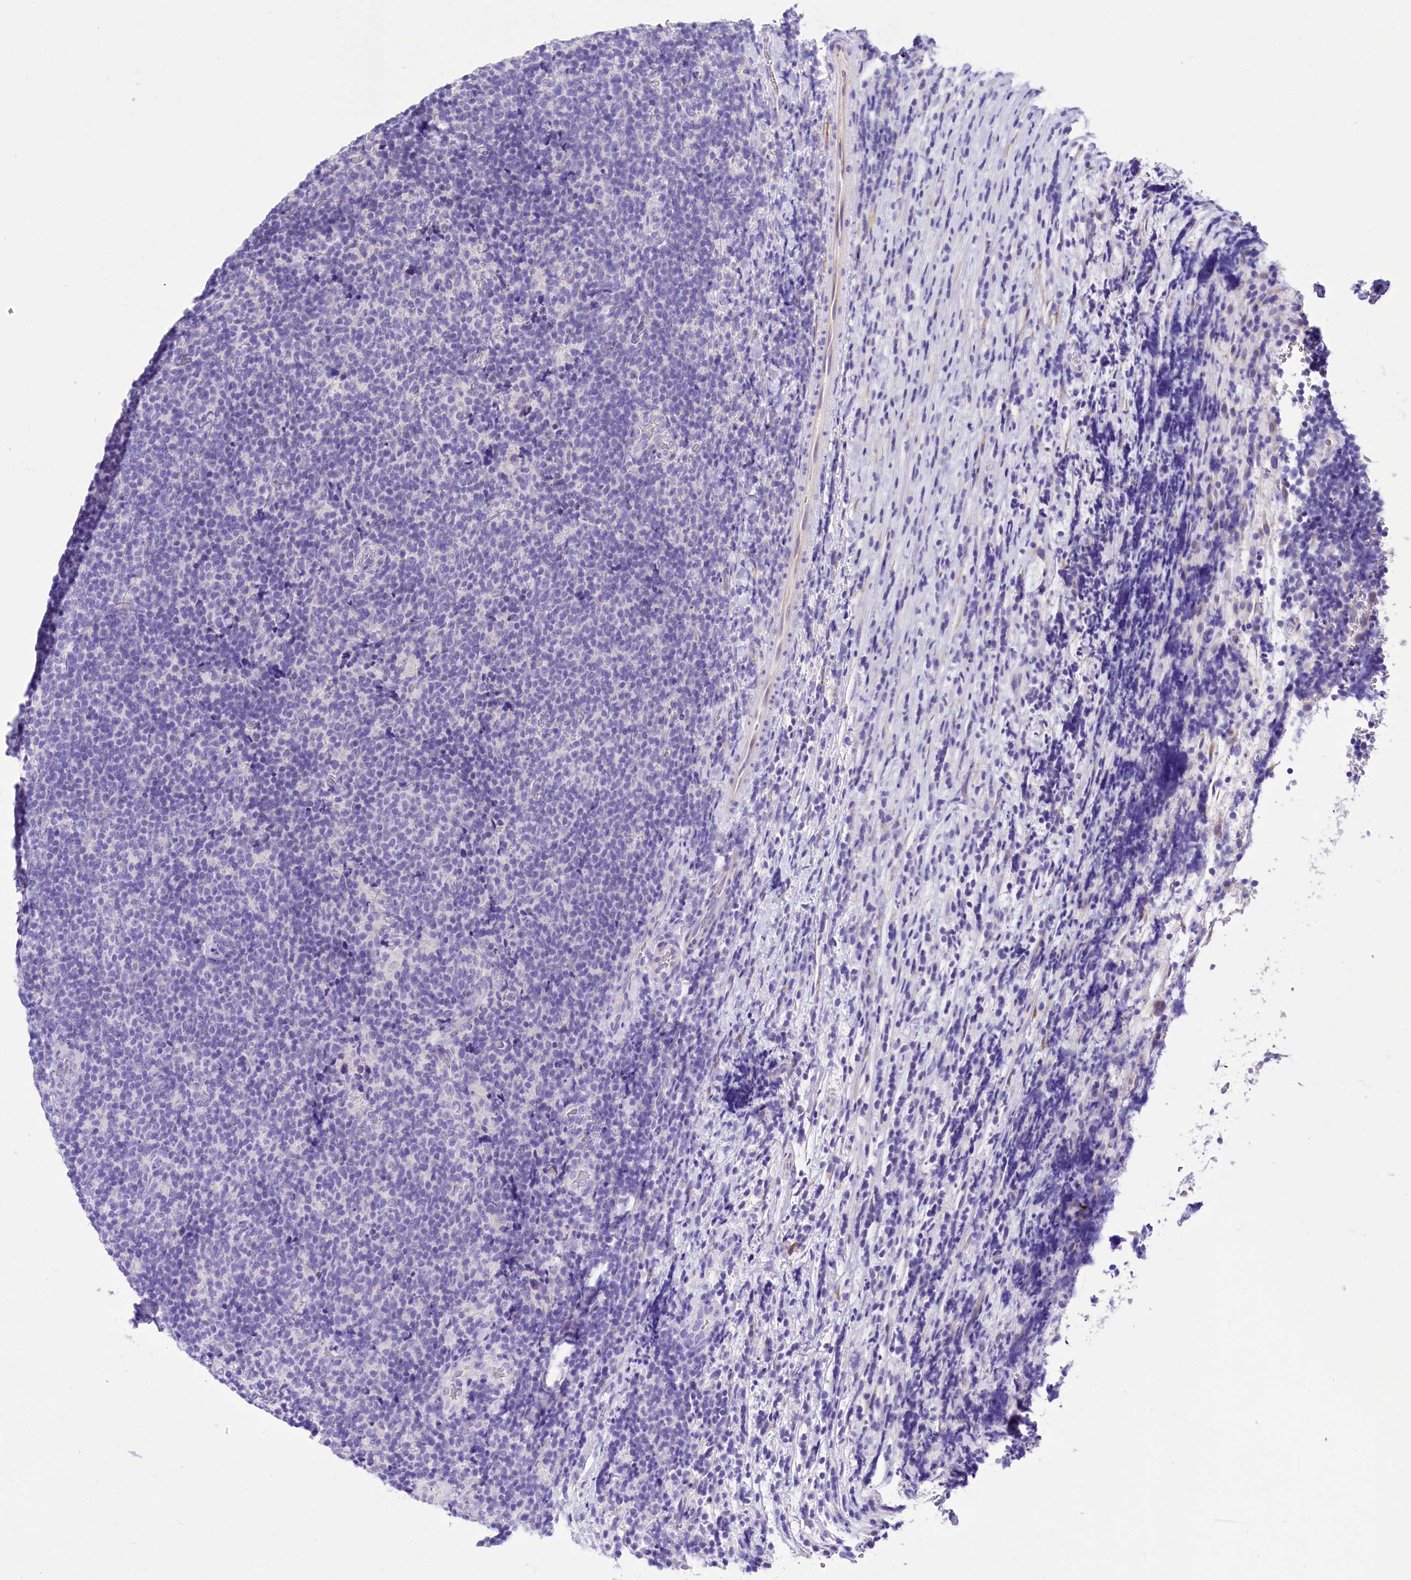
{"staining": {"intensity": "negative", "quantity": "none", "location": "none"}, "tissue": "lymphoma", "cell_type": "Tumor cells", "image_type": "cancer", "snomed": [{"axis": "morphology", "description": "Malignant lymphoma, non-Hodgkin's type, Low grade"}, {"axis": "topography", "description": "Lymph node"}], "caption": "Low-grade malignant lymphoma, non-Hodgkin's type was stained to show a protein in brown. There is no significant positivity in tumor cells. (DAB (3,3'-diaminobenzidine) immunohistochemistry (IHC) visualized using brightfield microscopy, high magnification).", "gene": "A2ML1", "patient": {"sex": "male", "age": 66}}